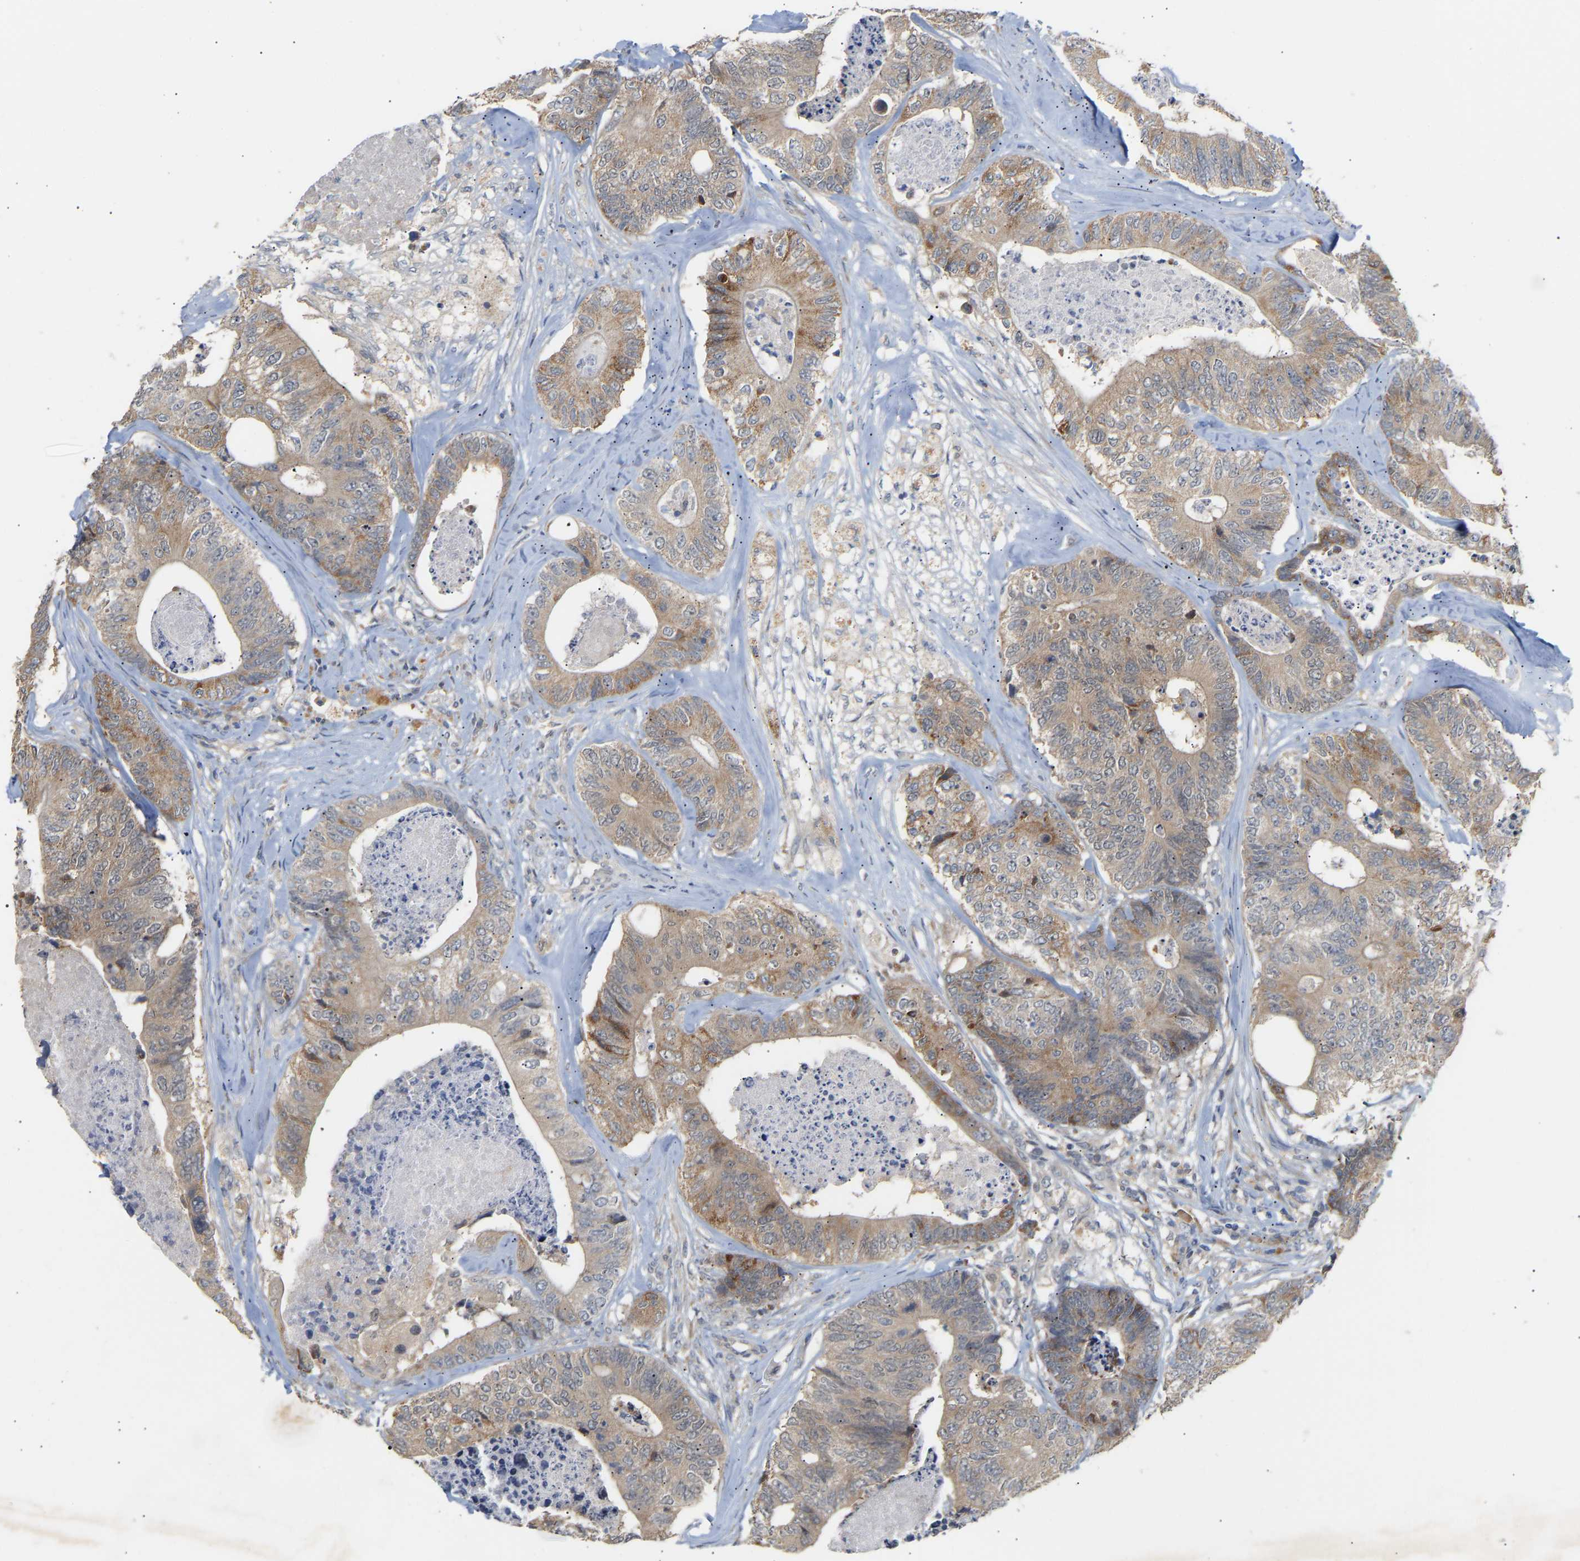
{"staining": {"intensity": "moderate", "quantity": "<25%", "location": "cytoplasmic/membranous"}, "tissue": "colorectal cancer", "cell_type": "Tumor cells", "image_type": "cancer", "snomed": [{"axis": "morphology", "description": "Adenocarcinoma, NOS"}, {"axis": "topography", "description": "Colon"}], "caption": "Immunohistochemistry (IHC) photomicrograph of neoplastic tissue: colorectal cancer (adenocarcinoma) stained using IHC demonstrates low levels of moderate protein expression localized specifically in the cytoplasmic/membranous of tumor cells, appearing as a cytoplasmic/membranous brown color.", "gene": "TPMT", "patient": {"sex": "female", "age": 67}}